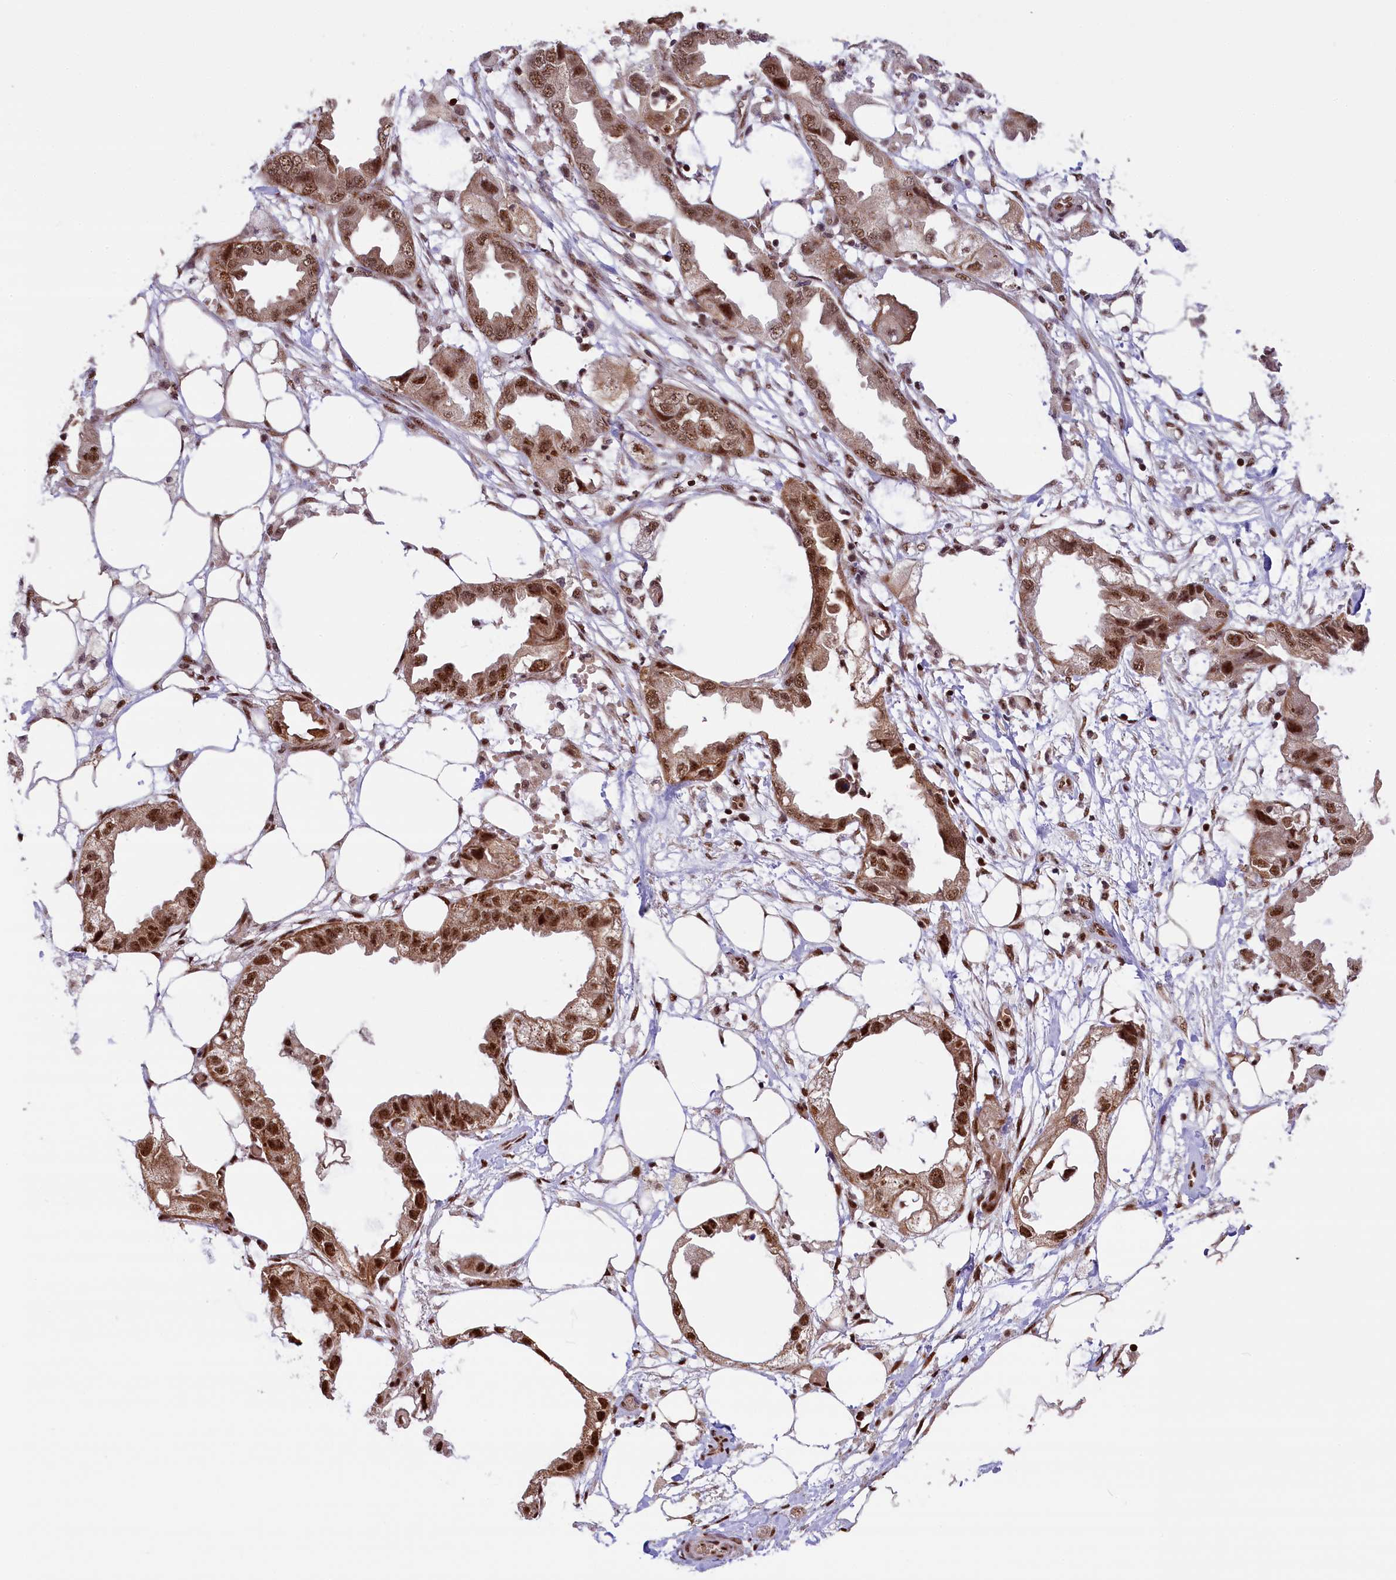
{"staining": {"intensity": "moderate", "quantity": ">75%", "location": "cytoplasmic/membranous,nuclear"}, "tissue": "endometrial cancer", "cell_type": "Tumor cells", "image_type": "cancer", "snomed": [{"axis": "morphology", "description": "Adenocarcinoma, NOS"}, {"axis": "morphology", "description": "Adenocarcinoma, metastatic, NOS"}, {"axis": "topography", "description": "Adipose tissue"}, {"axis": "topography", "description": "Endometrium"}], "caption": "The immunohistochemical stain shows moderate cytoplasmic/membranous and nuclear positivity in tumor cells of endometrial cancer (adenocarcinoma) tissue.", "gene": "CARD8", "patient": {"sex": "female", "age": 67}}